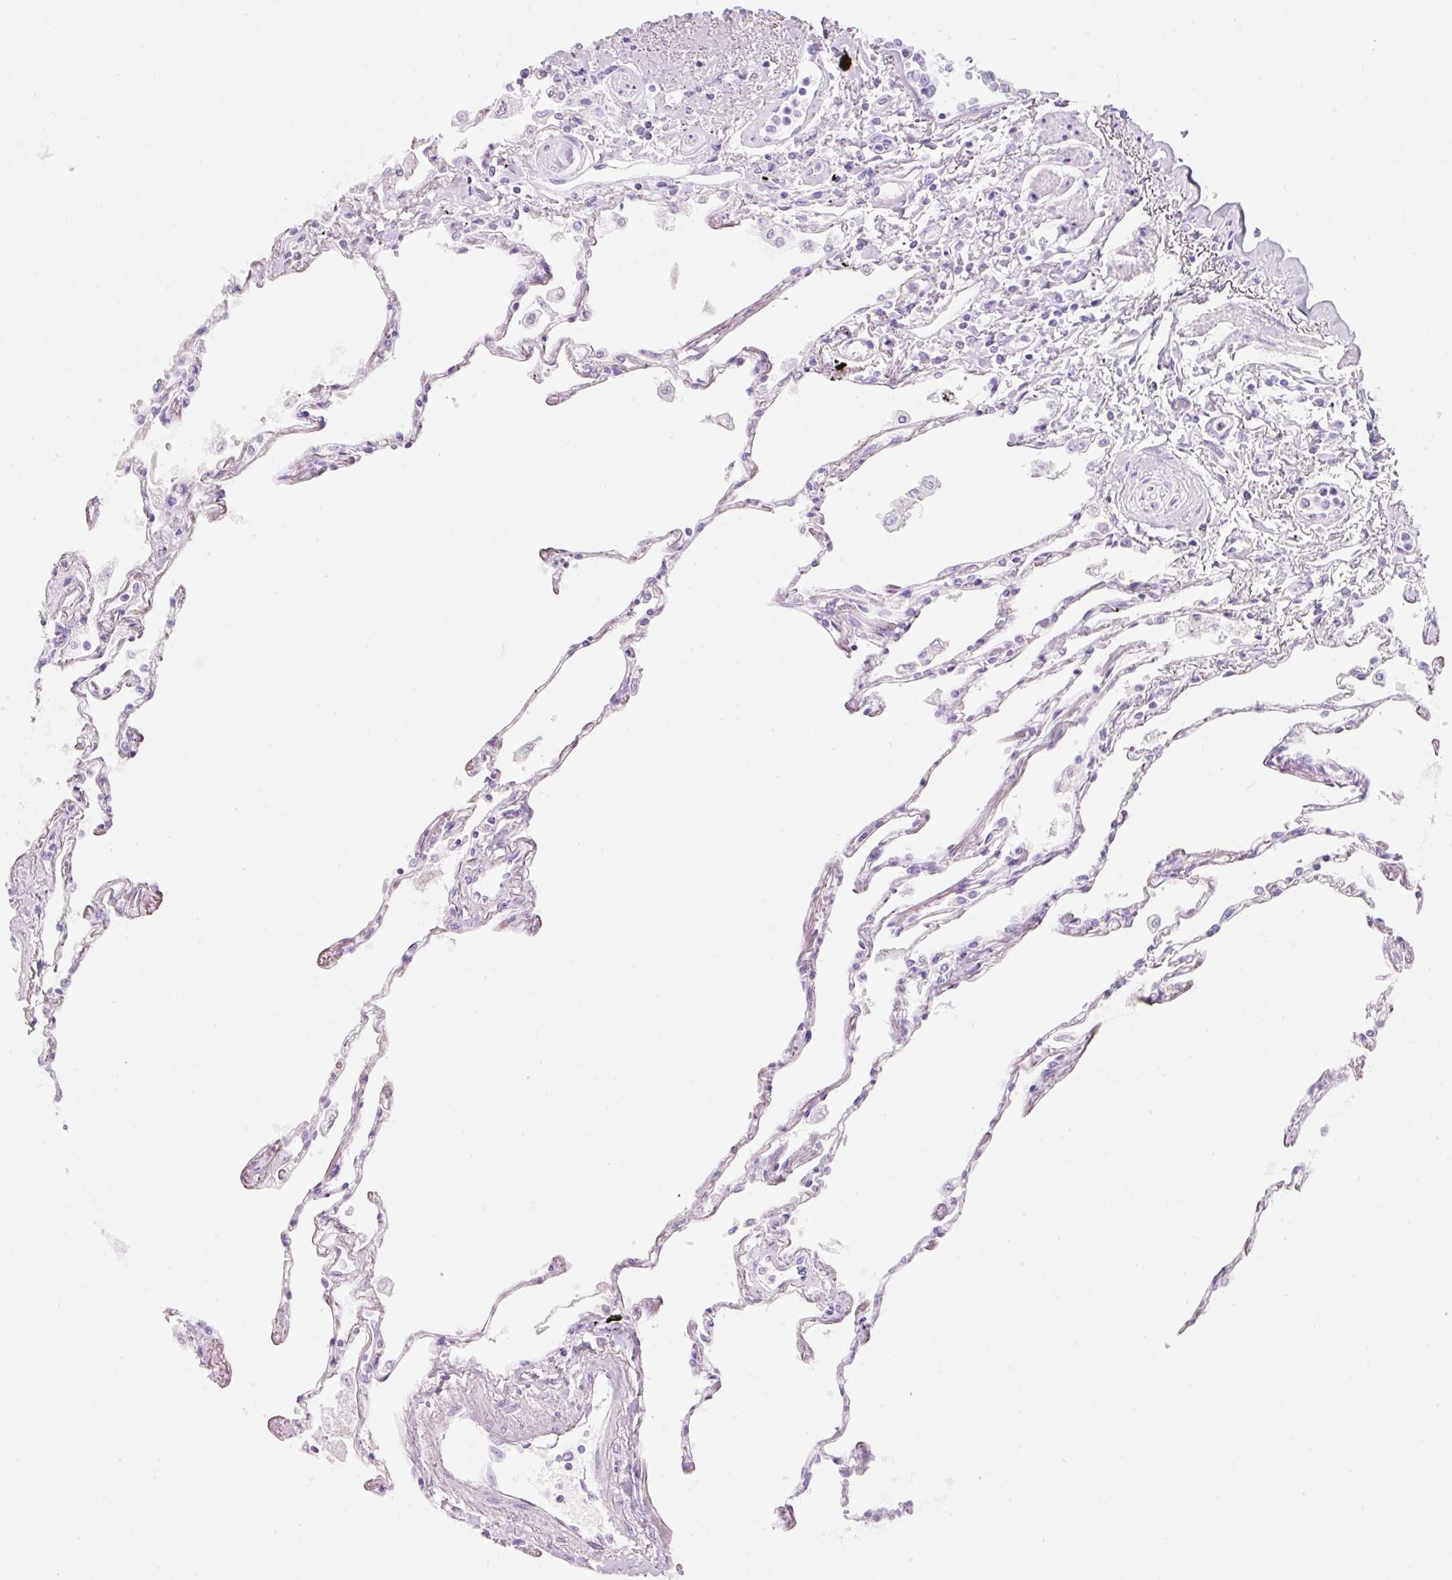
{"staining": {"intensity": "negative", "quantity": "none", "location": "none"}, "tissue": "lung", "cell_type": "Alveolar cells", "image_type": "normal", "snomed": [{"axis": "morphology", "description": "Normal tissue, NOS"}, {"axis": "topography", "description": "Lung"}], "caption": "A high-resolution micrograph shows immunohistochemistry staining of benign lung, which displays no significant positivity in alveolar cells.", "gene": "SLC2A2", "patient": {"sex": "female", "age": 67}}